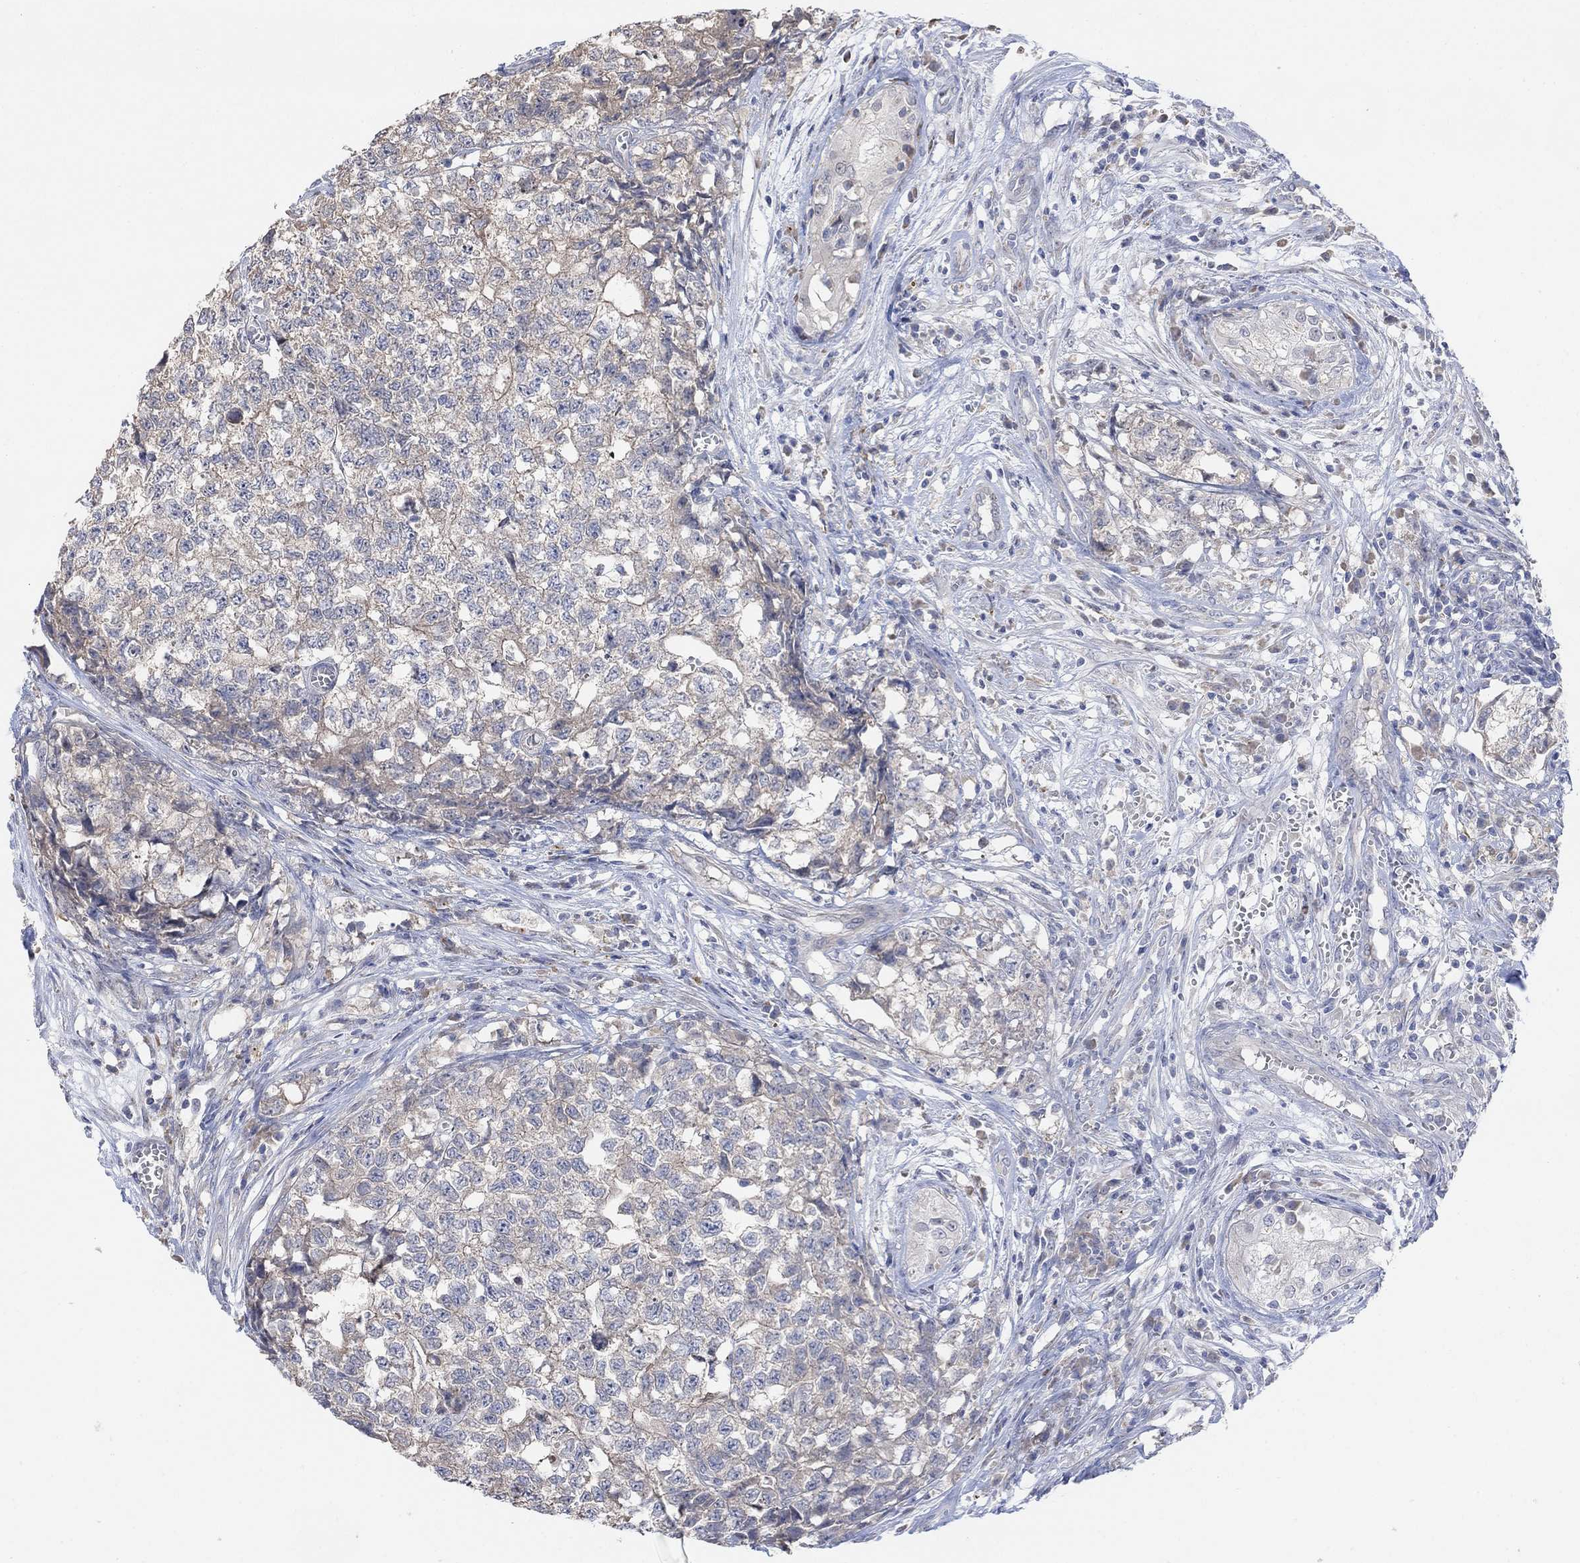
{"staining": {"intensity": "weak", "quantity": "25%-75%", "location": "cytoplasmic/membranous"}, "tissue": "testis cancer", "cell_type": "Tumor cells", "image_type": "cancer", "snomed": [{"axis": "morphology", "description": "Seminoma, NOS"}, {"axis": "morphology", "description": "Carcinoma, Embryonal, NOS"}, {"axis": "topography", "description": "Testis"}], "caption": "Immunohistochemical staining of human seminoma (testis) shows low levels of weak cytoplasmic/membranous protein expression in approximately 25%-75% of tumor cells.", "gene": "CNTF", "patient": {"sex": "male", "age": 22}}